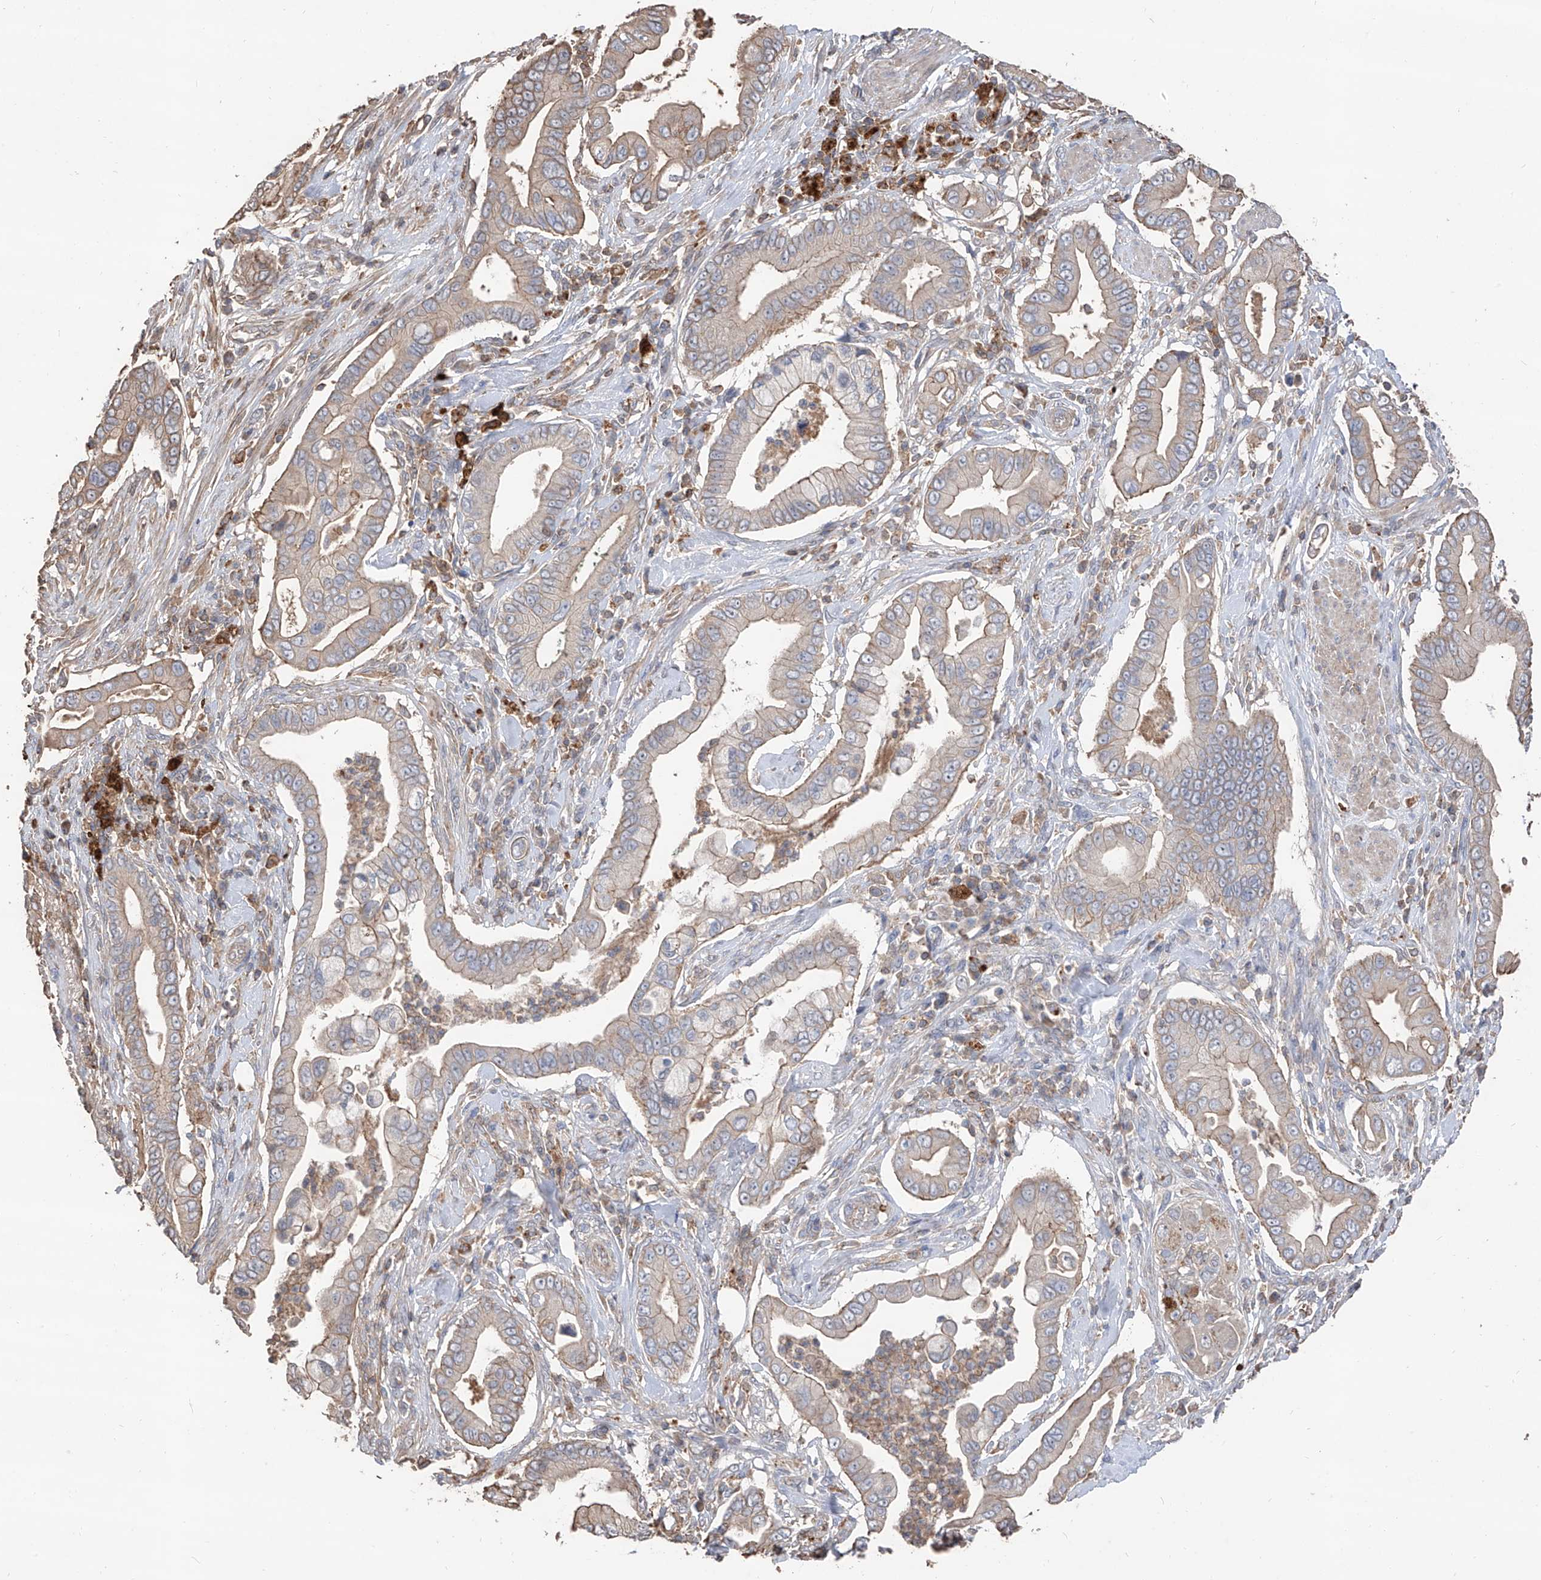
{"staining": {"intensity": "weak", "quantity": "25%-75%", "location": "cytoplasmic/membranous"}, "tissue": "pancreatic cancer", "cell_type": "Tumor cells", "image_type": "cancer", "snomed": [{"axis": "morphology", "description": "Adenocarcinoma, NOS"}, {"axis": "topography", "description": "Pancreas"}], "caption": "This is a micrograph of IHC staining of pancreatic cancer, which shows weak expression in the cytoplasmic/membranous of tumor cells.", "gene": "EDN1", "patient": {"sex": "male", "age": 78}}